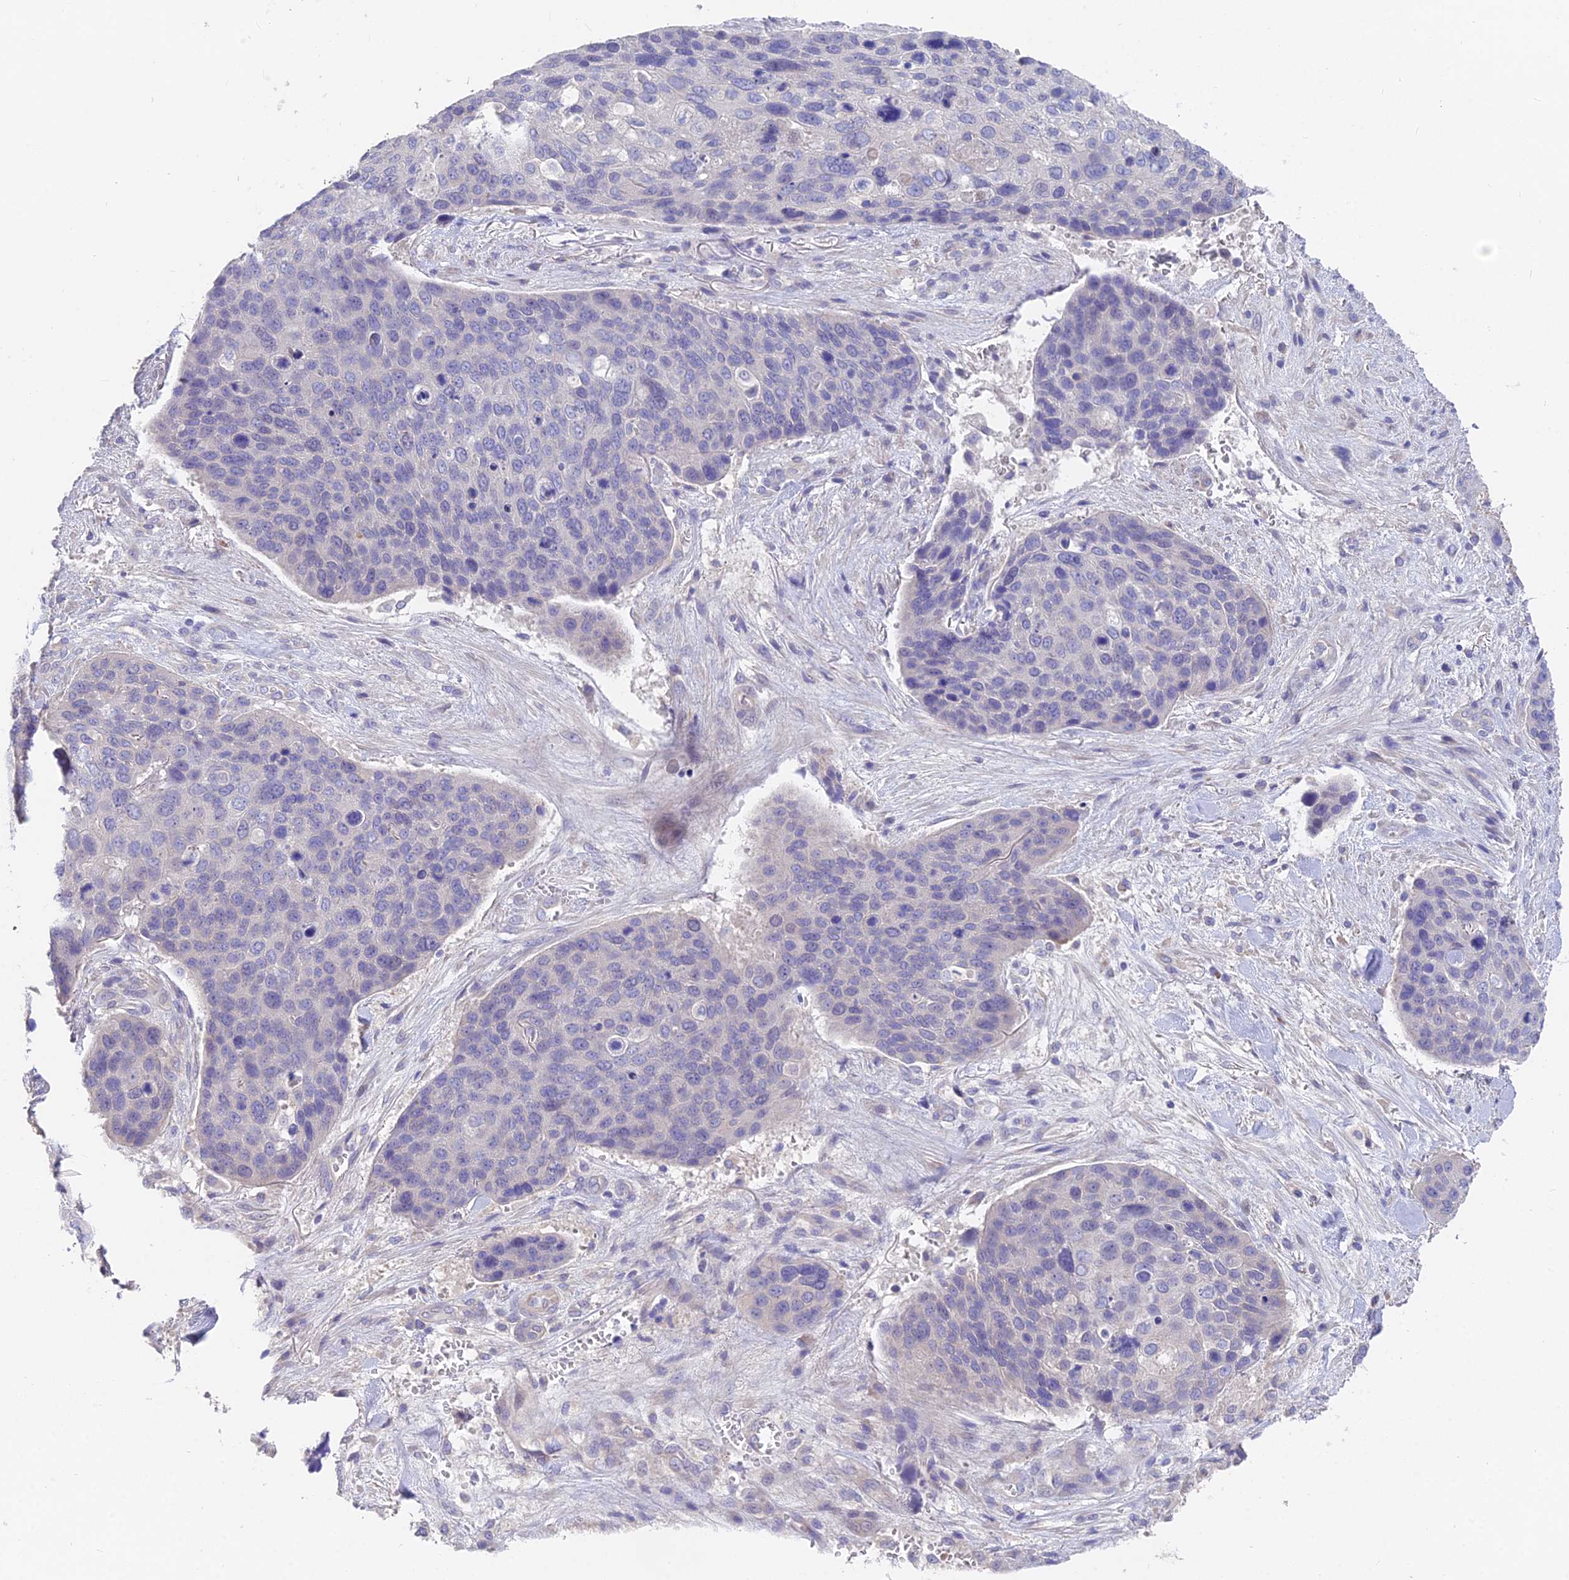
{"staining": {"intensity": "negative", "quantity": "none", "location": "none"}, "tissue": "skin cancer", "cell_type": "Tumor cells", "image_type": "cancer", "snomed": [{"axis": "morphology", "description": "Basal cell carcinoma"}, {"axis": "topography", "description": "Skin"}], "caption": "Tumor cells are negative for protein expression in human skin basal cell carcinoma.", "gene": "FAM168B", "patient": {"sex": "female", "age": 74}}